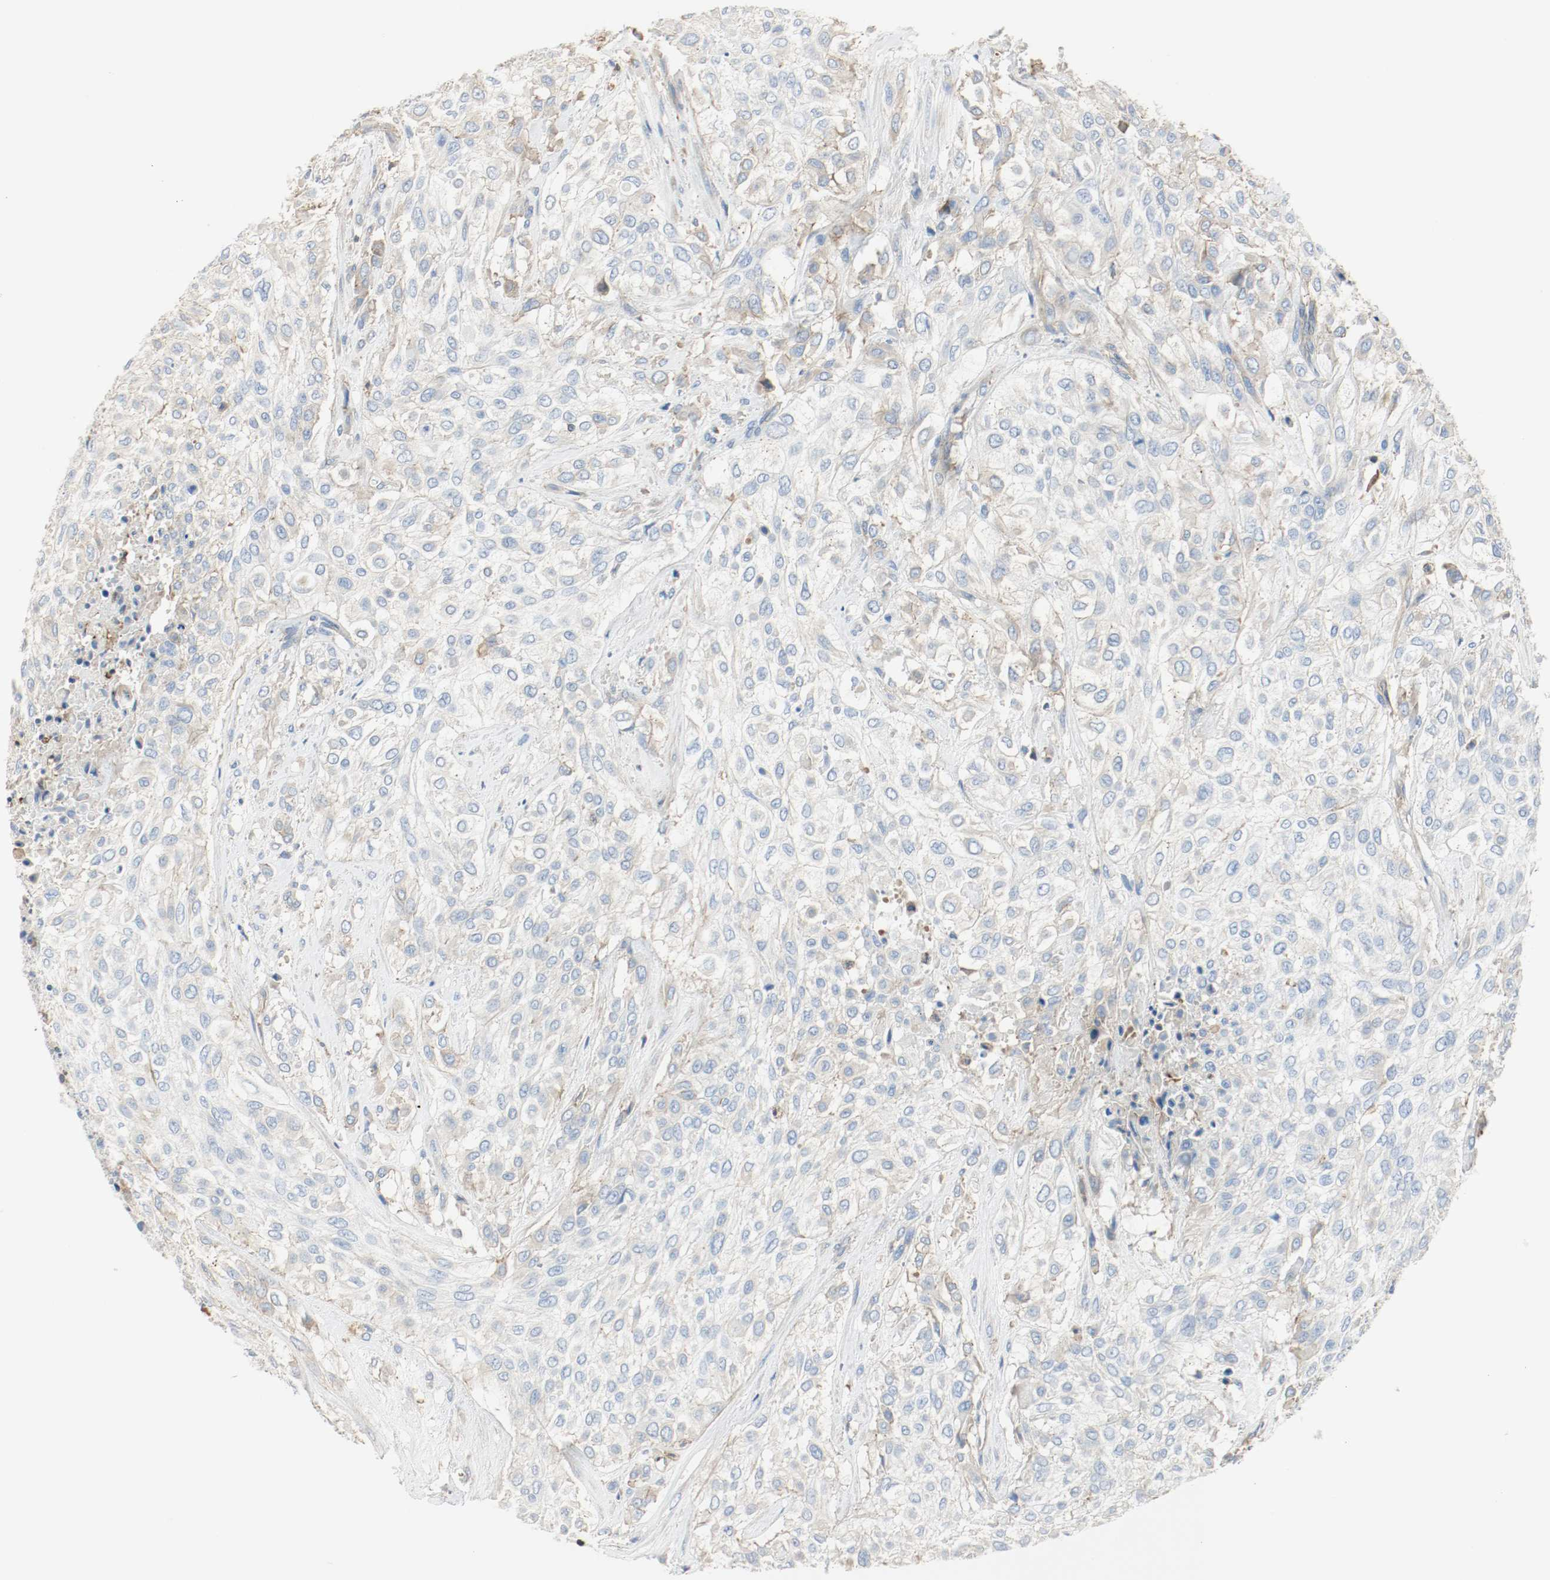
{"staining": {"intensity": "weak", "quantity": "25%-75%", "location": "cytoplasmic/membranous"}, "tissue": "urothelial cancer", "cell_type": "Tumor cells", "image_type": "cancer", "snomed": [{"axis": "morphology", "description": "Urothelial carcinoma, High grade"}, {"axis": "topography", "description": "Urinary bladder"}], "caption": "Tumor cells demonstrate low levels of weak cytoplasmic/membranous staining in about 25%-75% of cells in high-grade urothelial carcinoma.", "gene": "ARPC1B", "patient": {"sex": "male", "age": 57}}